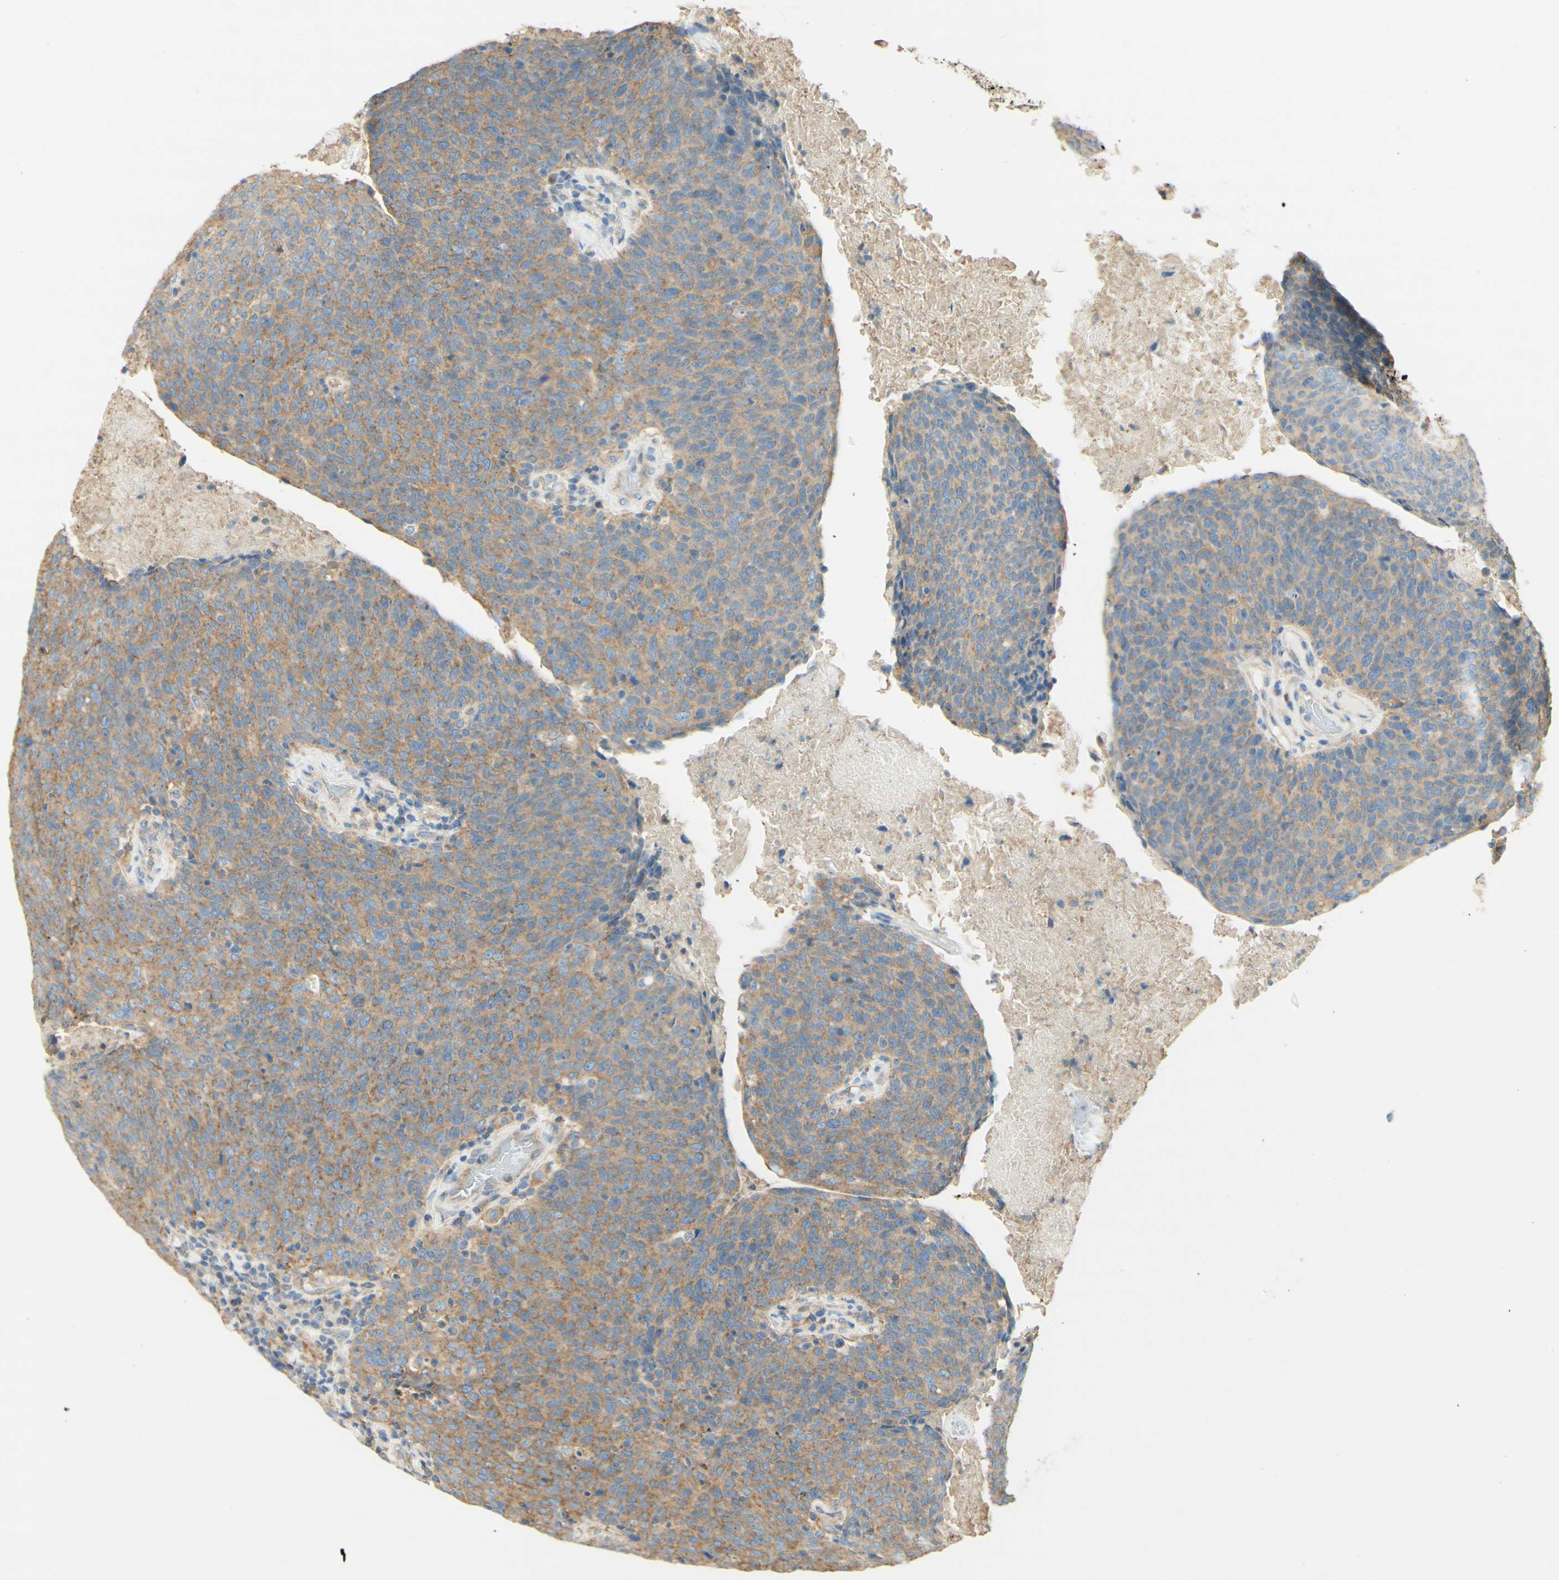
{"staining": {"intensity": "weak", "quantity": ">75%", "location": "cytoplasmic/membranous"}, "tissue": "head and neck cancer", "cell_type": "Tumor cells", "image_type": "cancer", "snomed": [{"axis": "morphology", "description": "Squamous cell carcinoma, NOS"}, {"axis": "morphology", "description": "Squamous cell carcinoma, metastatic, NOS"}, {"axis": "topography", "description": "Lymph node"}, {"axis": "topography", "description": "Head-Neck"}], "caption": "Head and neck squamous cell carcinoma tissue displays weak cytoplasmic/membranous positivity in approximately >75% of tumor cells", "gene": "CLTC", "patient": {"sex": "male", "age": 62}}